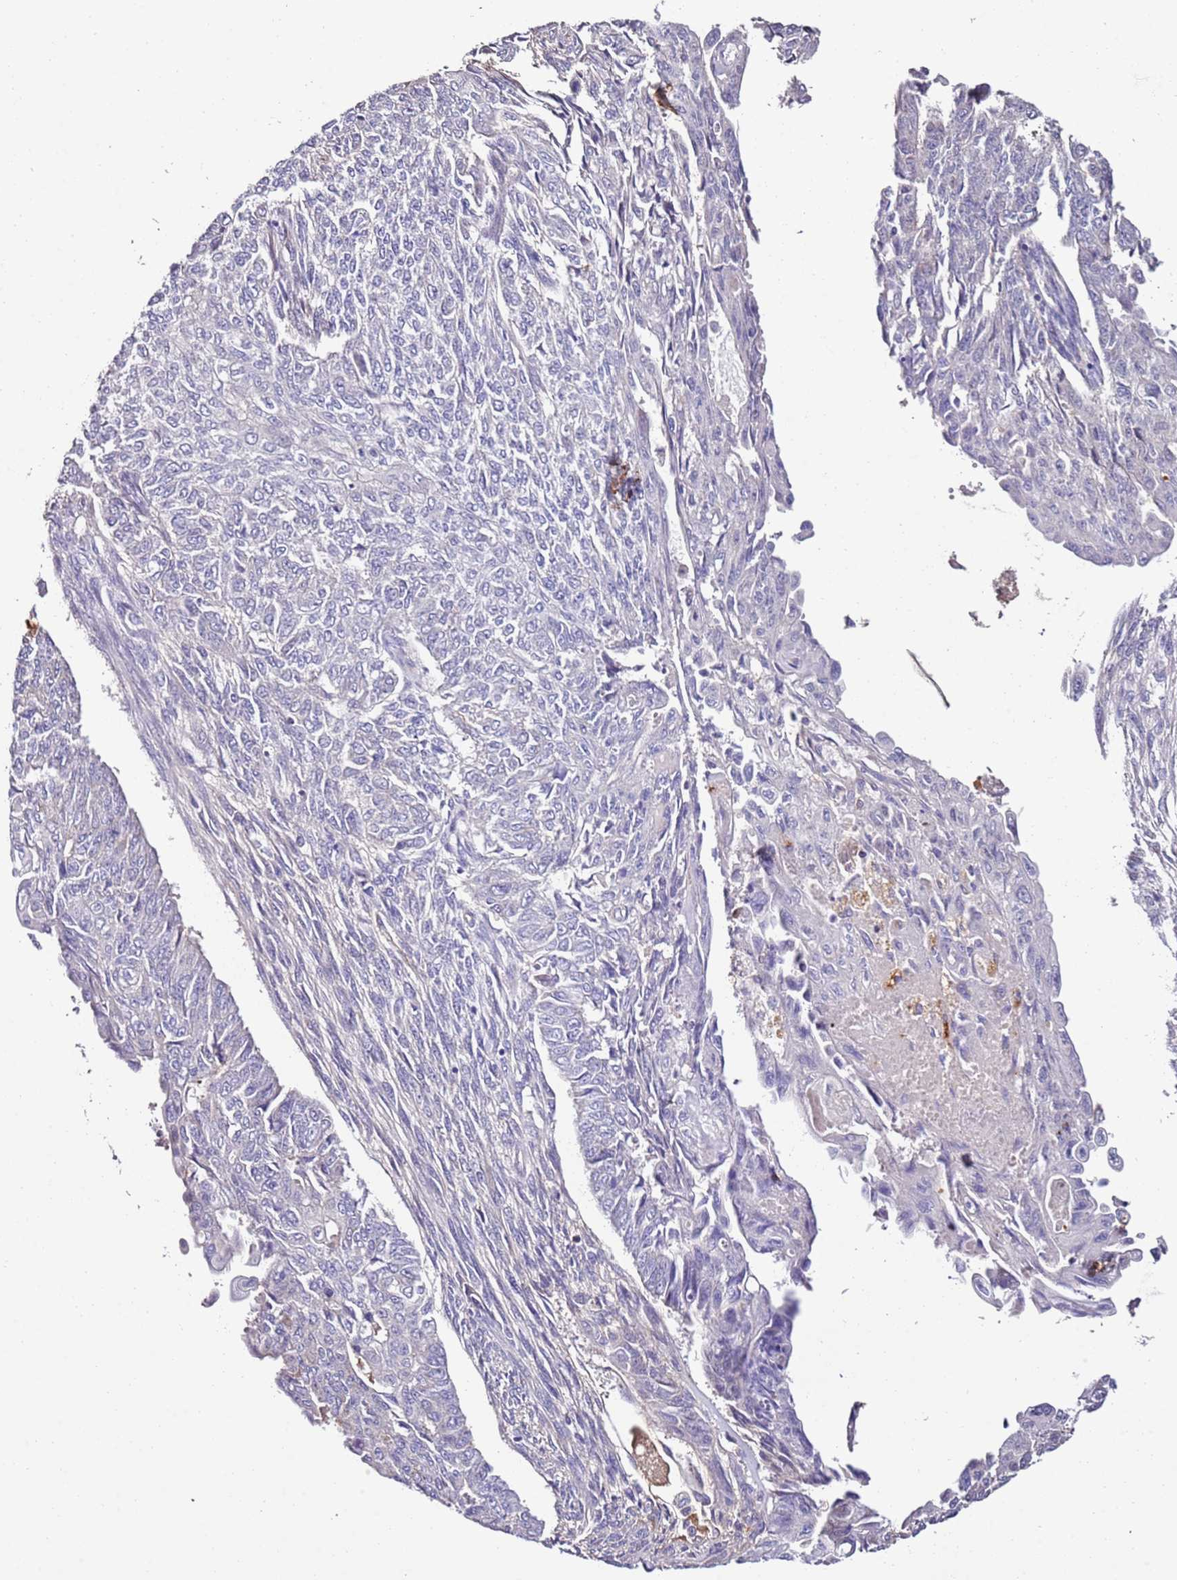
{"staining": {"intensity": "negative", "quantity": "none", "location": "none"}, "tissue": "endometrial cancer", "cell_type": "Tumor cells", "image_type": "cancer", "snomed": [{"axis": "morphology", "description": "Adenocarcinoma, NOS"}, {"axis": "topography", "description": "Endometrium"}], "caption": "Immunohistochemical staining of endometrial cancer (adenocarcinoma) exhibits no significant positivity in tumor cells. (DAB immunohistochemistry (IHC) with hematoxylin counter stain).", "gene": "FAM174C", "patient": {"sex": "female", "age": 32}}